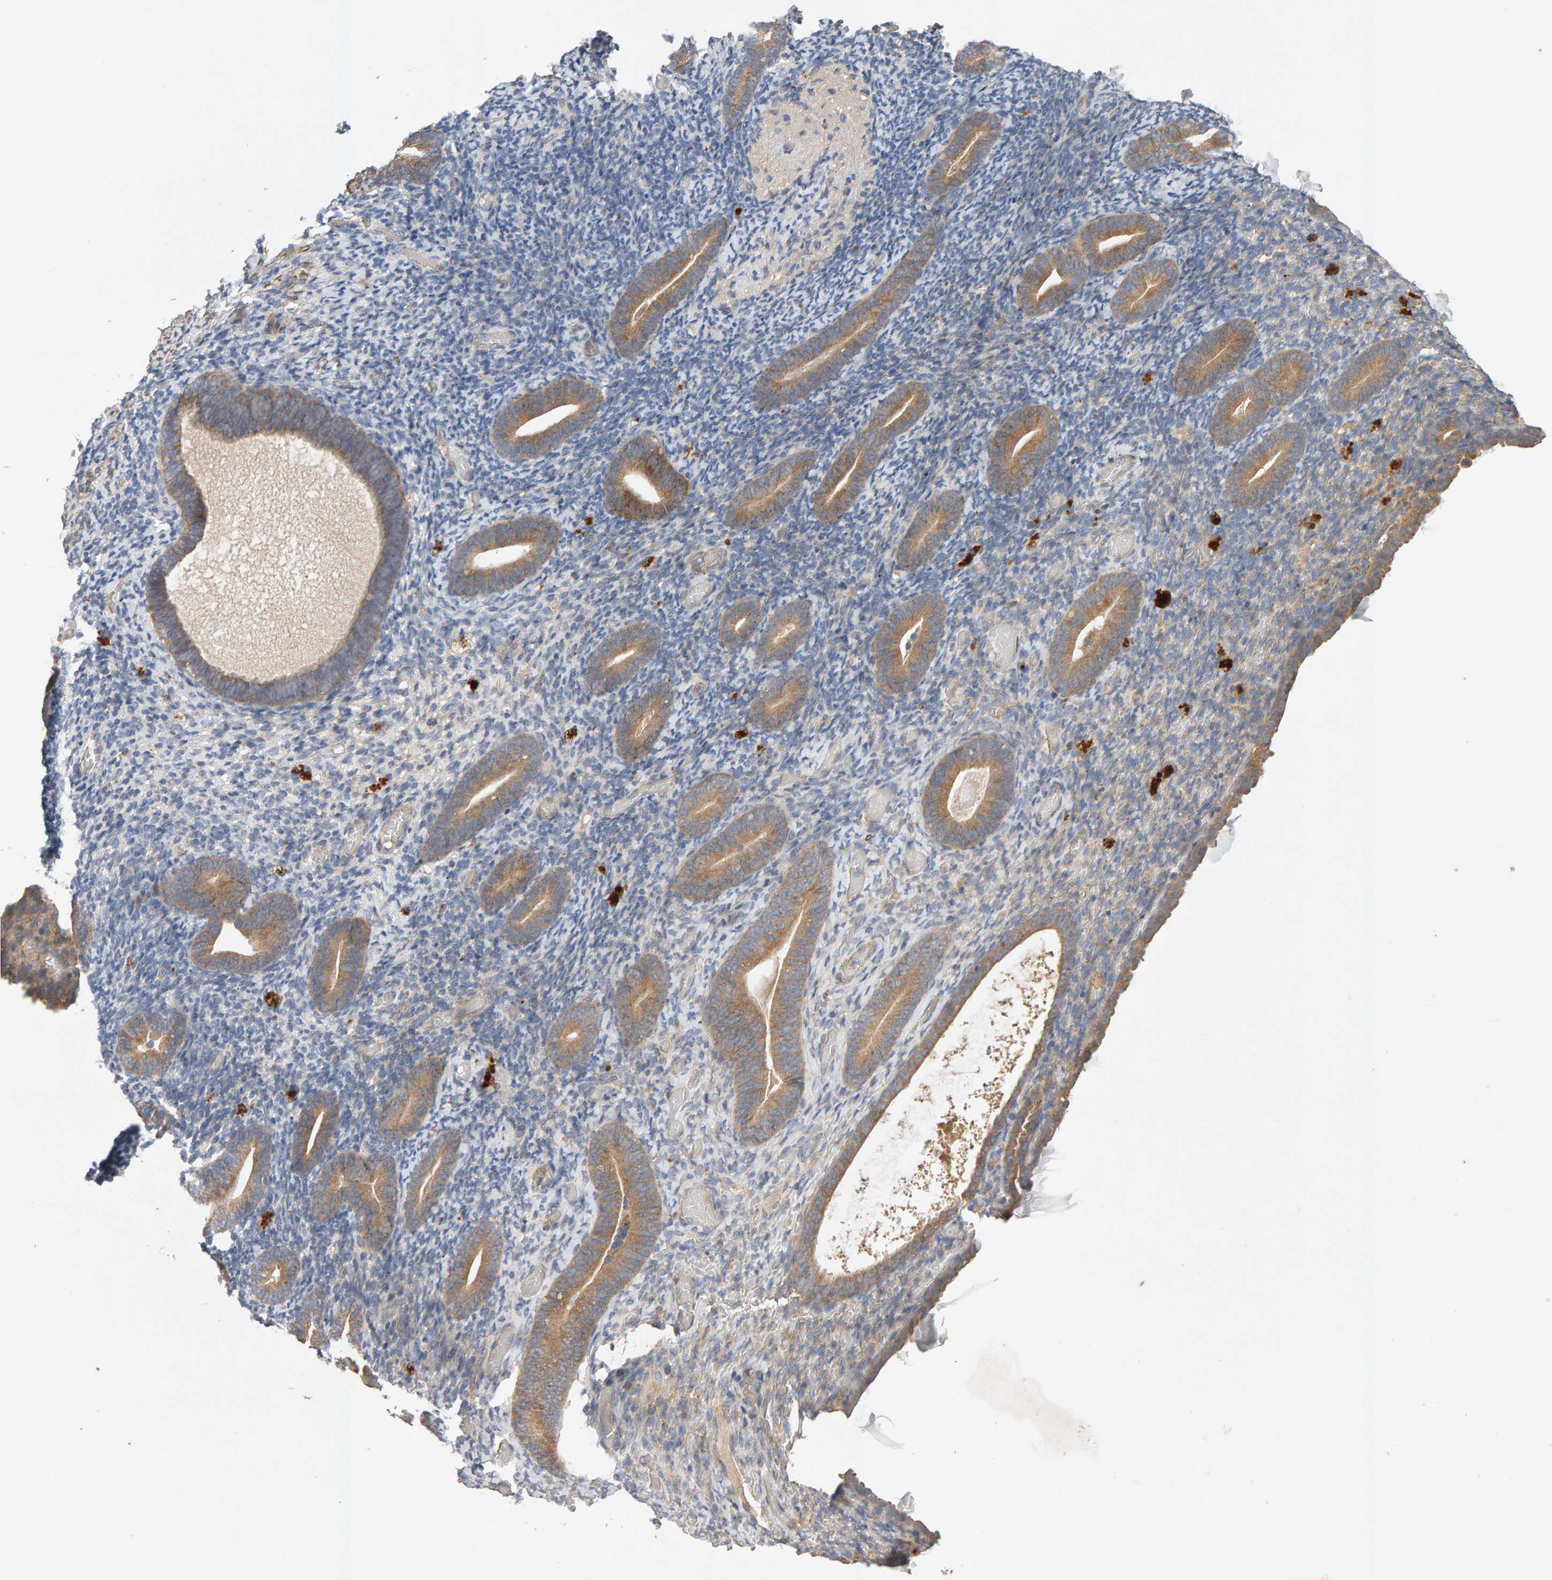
{"staining": {"intensity": "negative", "quantity": "none", "location": "none"}, "tissue": "endometrium", "cell_type": "Cells in endometrial stroma", "image_type": "normal", "snomed": [{"axis": "morphology", "description": "Normal tissue, NOS"}, {"axis": "topography", "description": "Endometrium"}], "caption": "Endometrium stained for a protein using immunohistochemistry (IHC) demonstrates no positivity cells in endometrial stroma.", "gene": "RNF19A", "patient": {"sex": "female", "age": 51}}